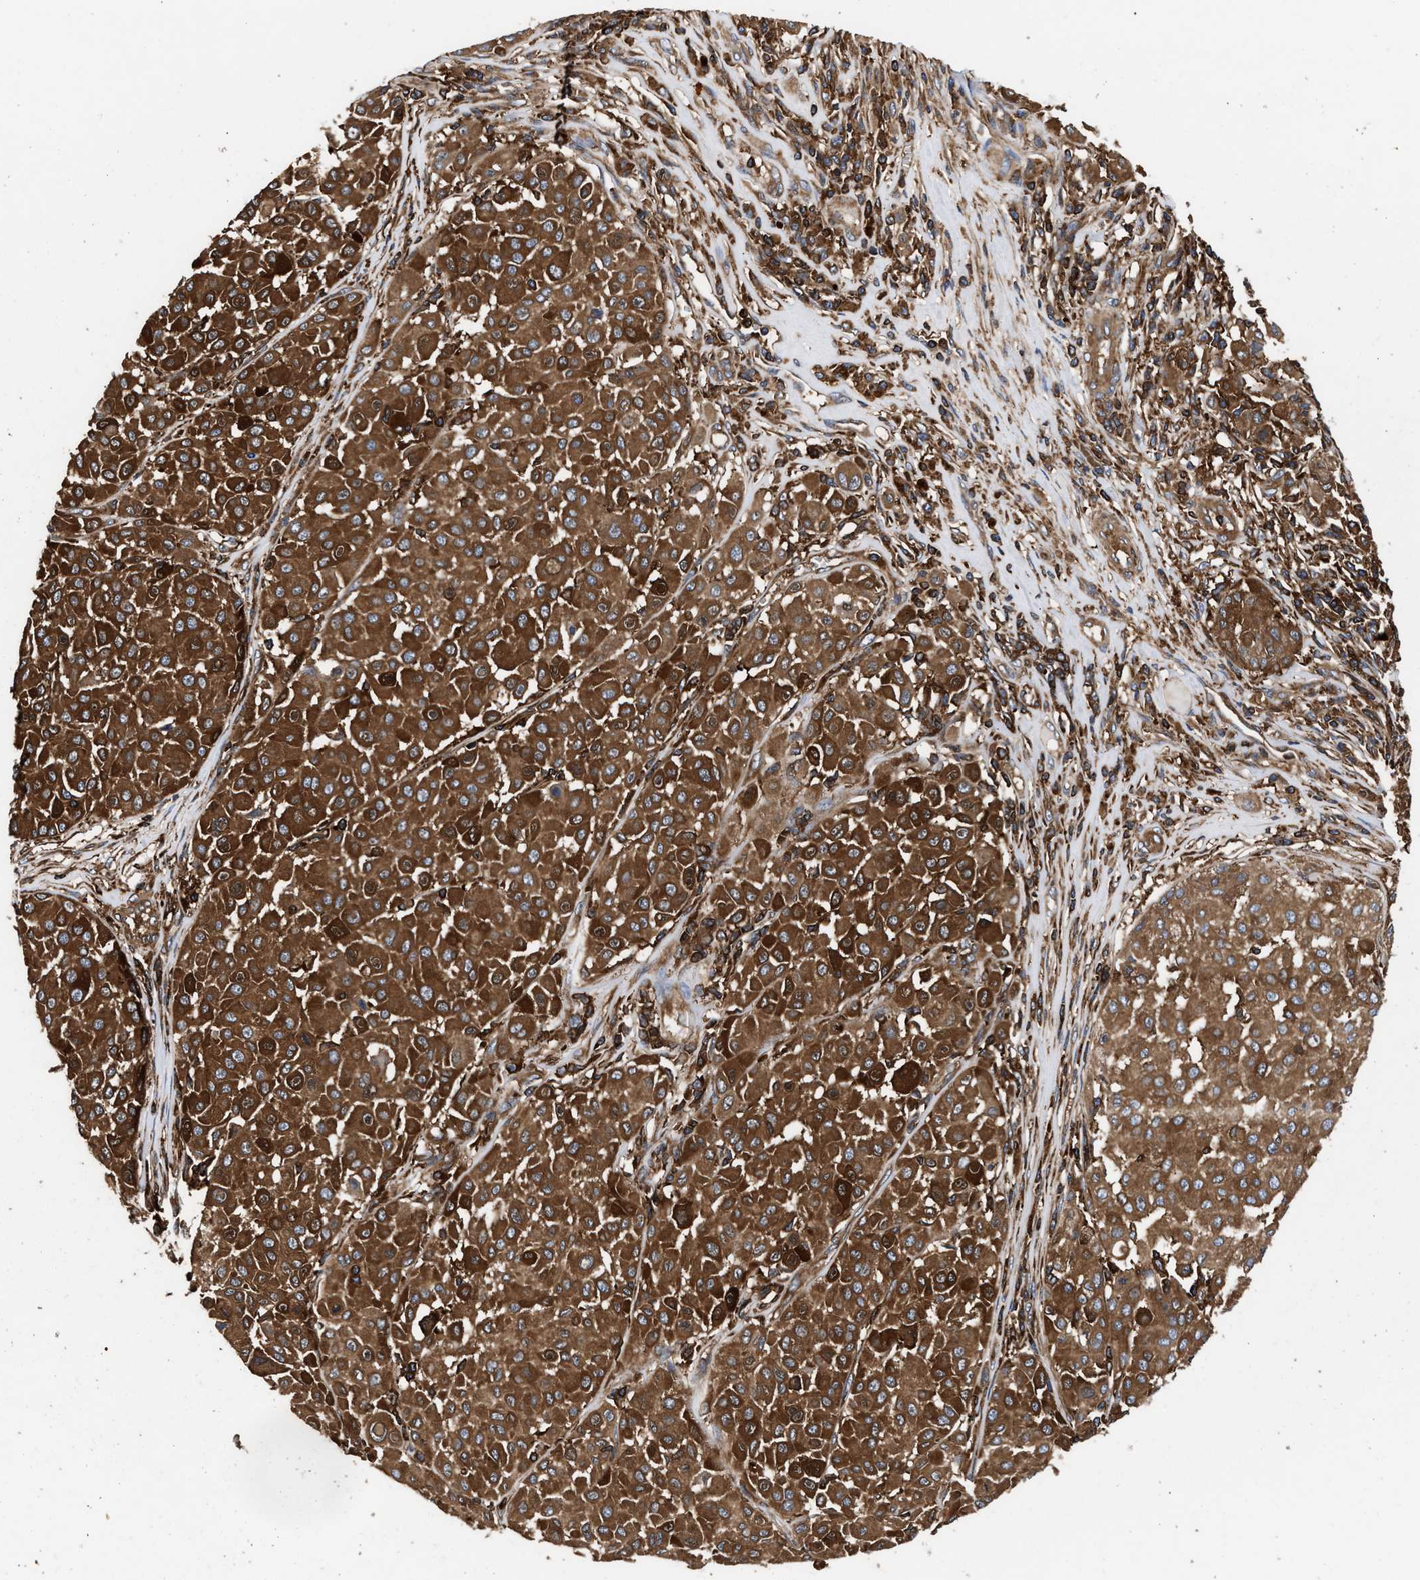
{"staining": {"intensity": "strong", "quantity": ">75%", "location": "cytoplasmic/membranous"}, "tissue": "melanoma", "cell_type": "Tumor cells", "image_type": "cancer", "snomed": [{"axis": "morphology", "description": "Malignant melanoma, Metastatic site"}, {"axis": "topography", "description": "Soft tissue"}], "caption": "Brown immunohistochemical staining in melanoma reveals strong cytoplasmic/membranous expression in approximately >75% of tumor cells.", "gene": "KYAT1", "patient": {"sex": "male", "age": 41}}